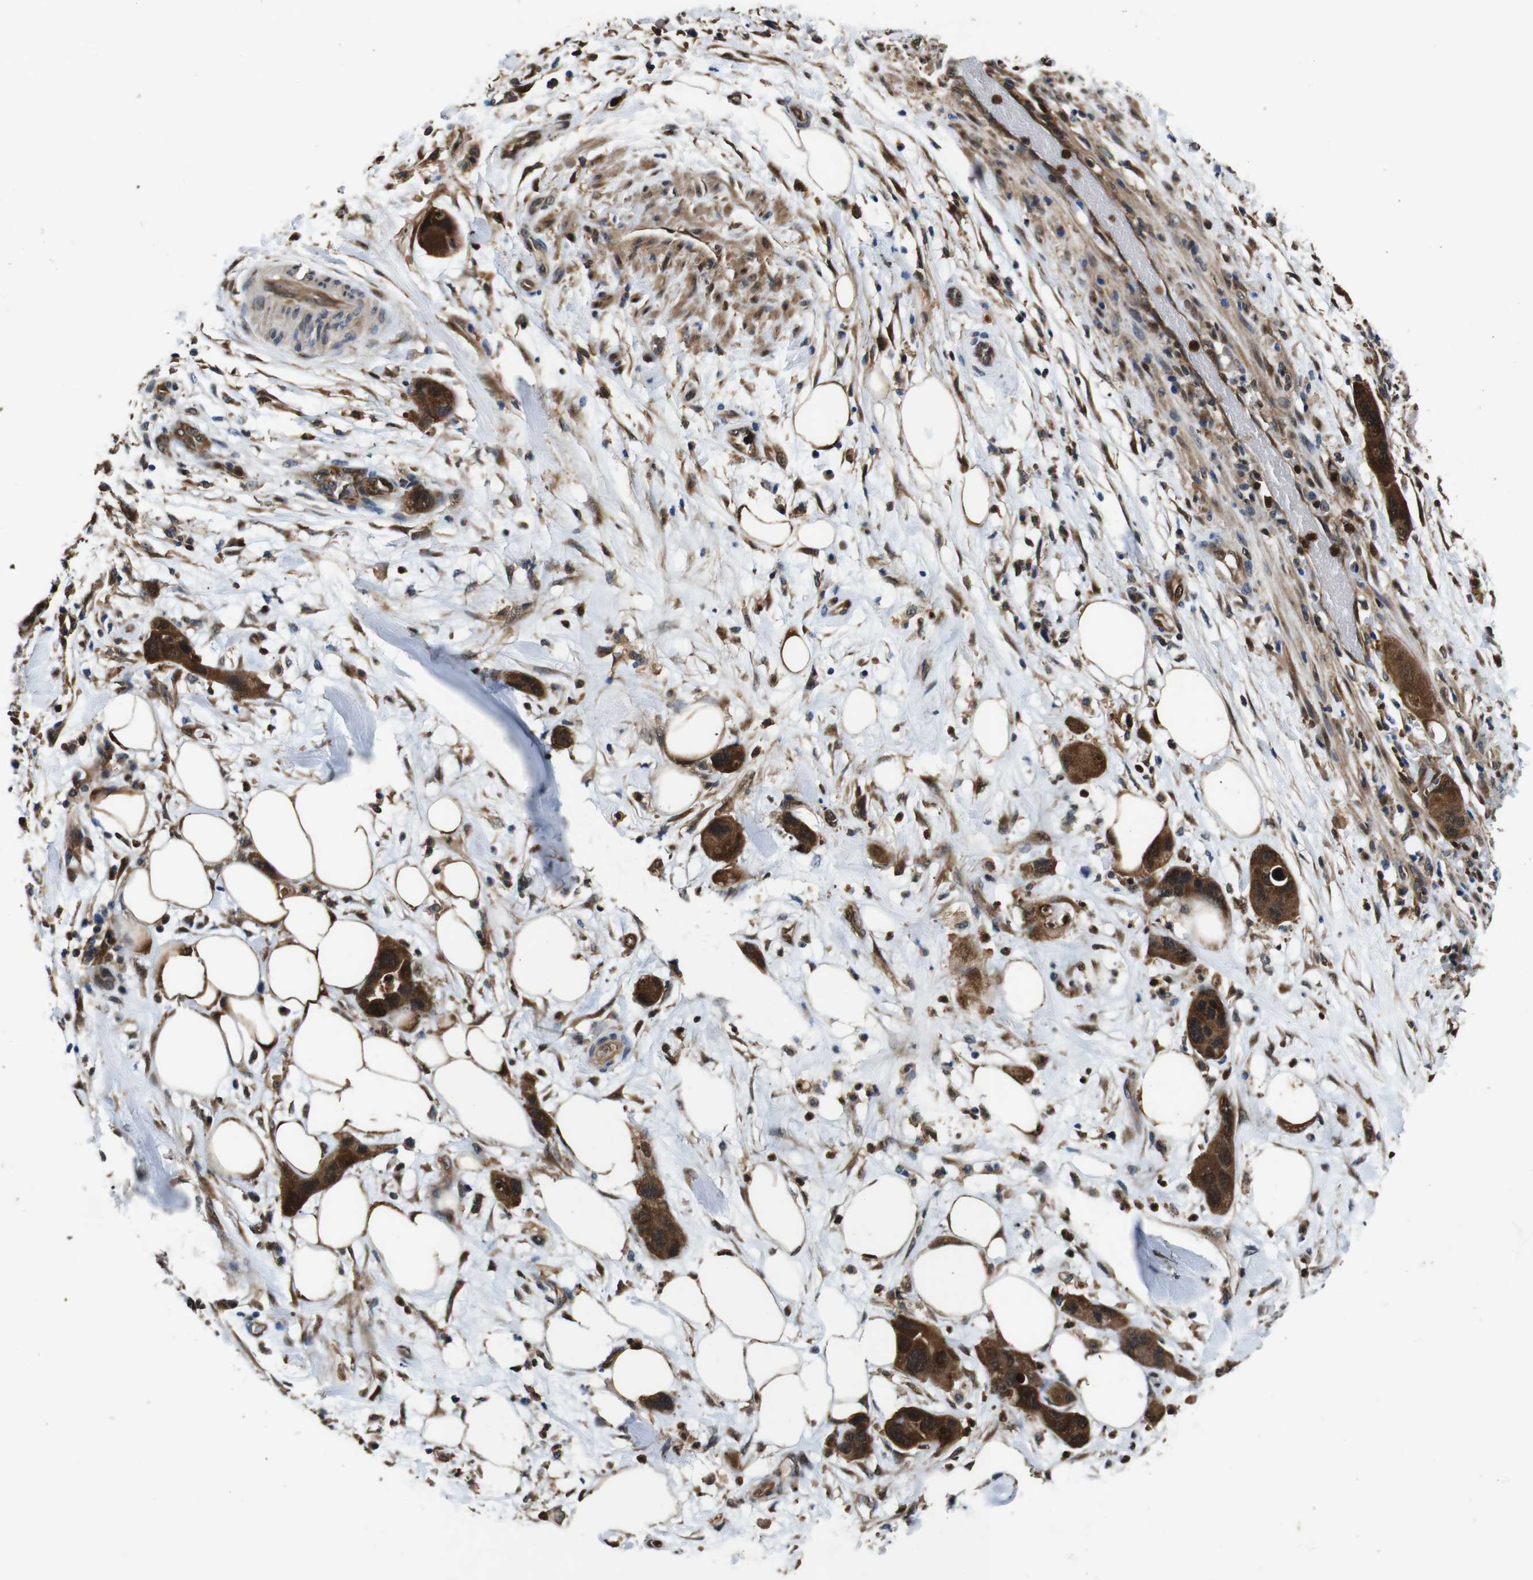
{"staining": {"intensity": "strong", "quantity": ">75%", "location": "cytoplasmic/membranous,nuclear"}, "tissue": "pancreatic cancer", "cell_type": "Tumor cells", "image_type": "cancer", "snomed": [{"axis": "morphology", "description": "Adenocarcinoma, NOS"}, {"axis": "topography", "description": "Pancreas"}], "caption": "Adenocarcinoma (pancreatic) stained with a brown dye shows strong cytoplasmic/membranous and nuclear positive expression in about >75% of tumor cells.", "gene": "ANXA1", "patient": {"sex": "female", "age": 71}}